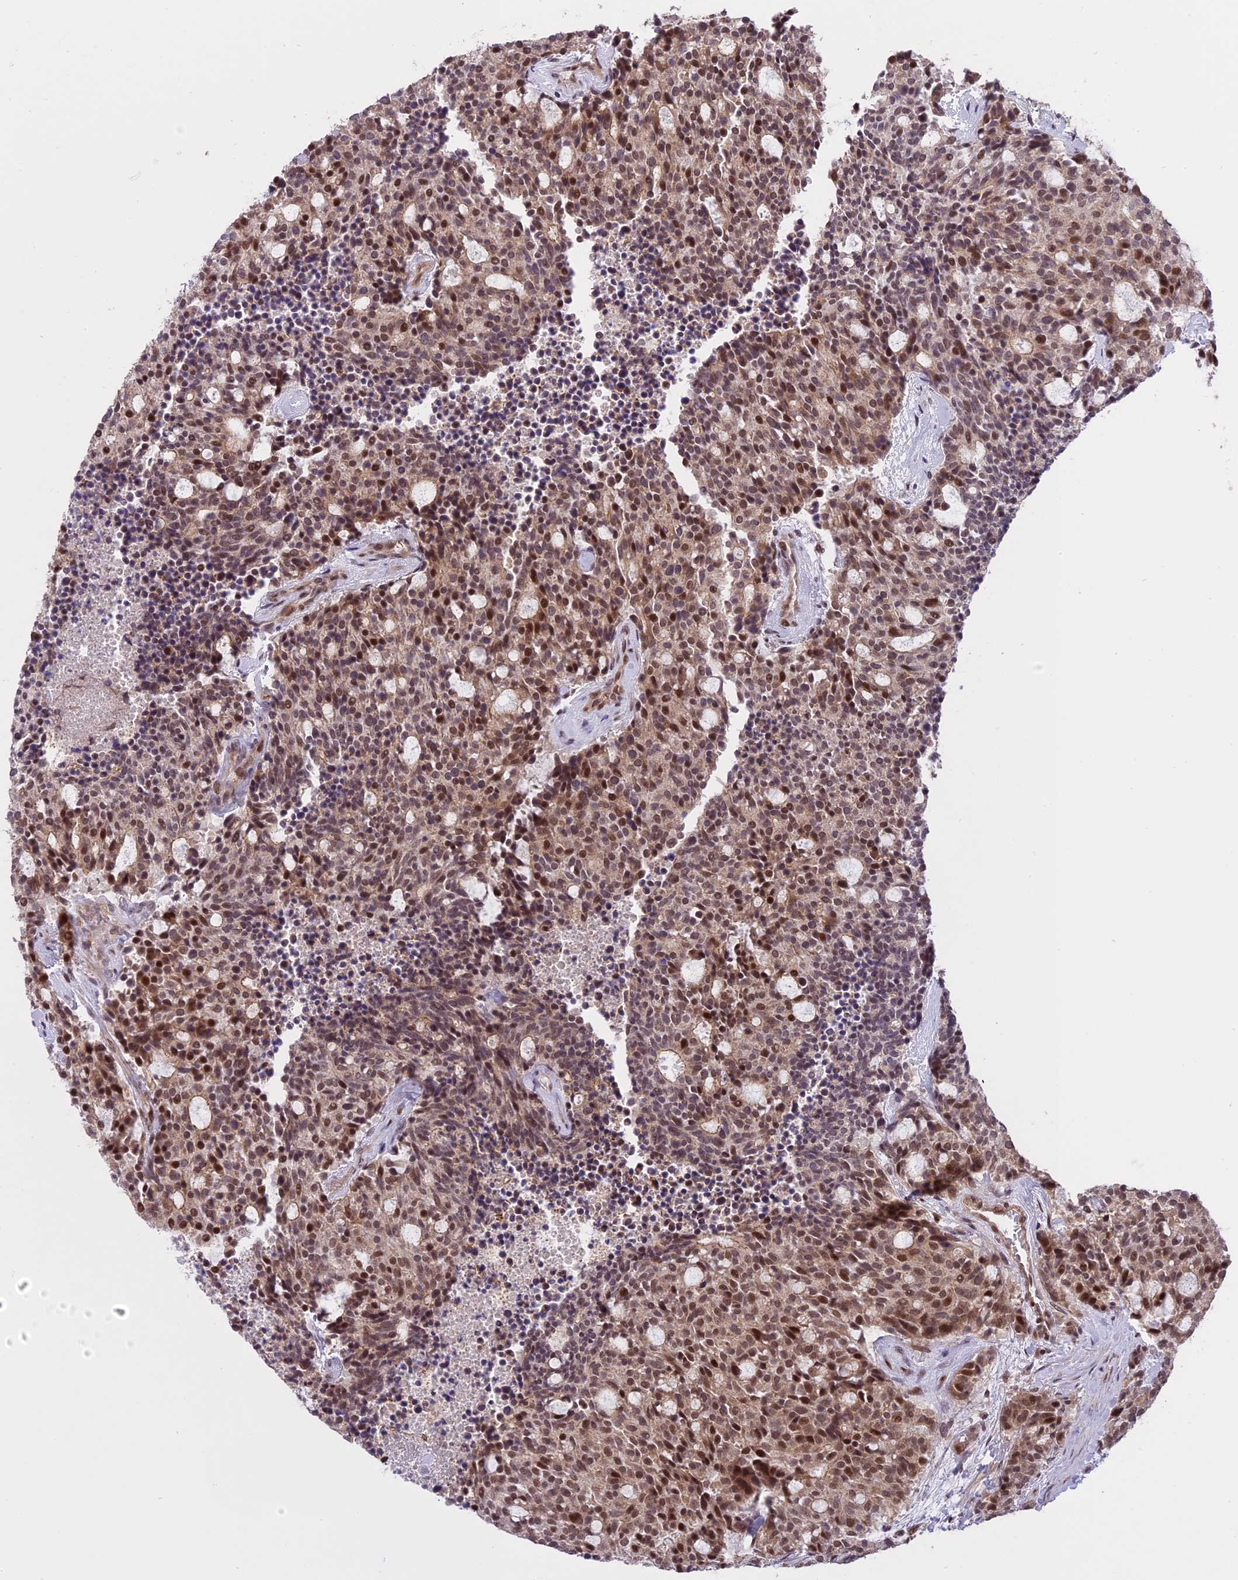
{"staining": {"intensity": "moderate", "quantity": "25%-75%", "location": "nuclear"}, "tissue": "carcinoid", "cell_type": "Tumor cells", "image_type": "cancer", "snomed": [{"axis": "morphology", "description": "Carcinoid, malignant, NOS"}, {"axis": "topography", "description": "Pancreas"}], "caption": "Immunohistochemical staining of carcinoid (malignant) shows medium levels of moderate nuclear staining in approximately 25%-75% of tumor cells.", "gene": "PRELID2", "patient": {"sex": "female", "age": 54}}